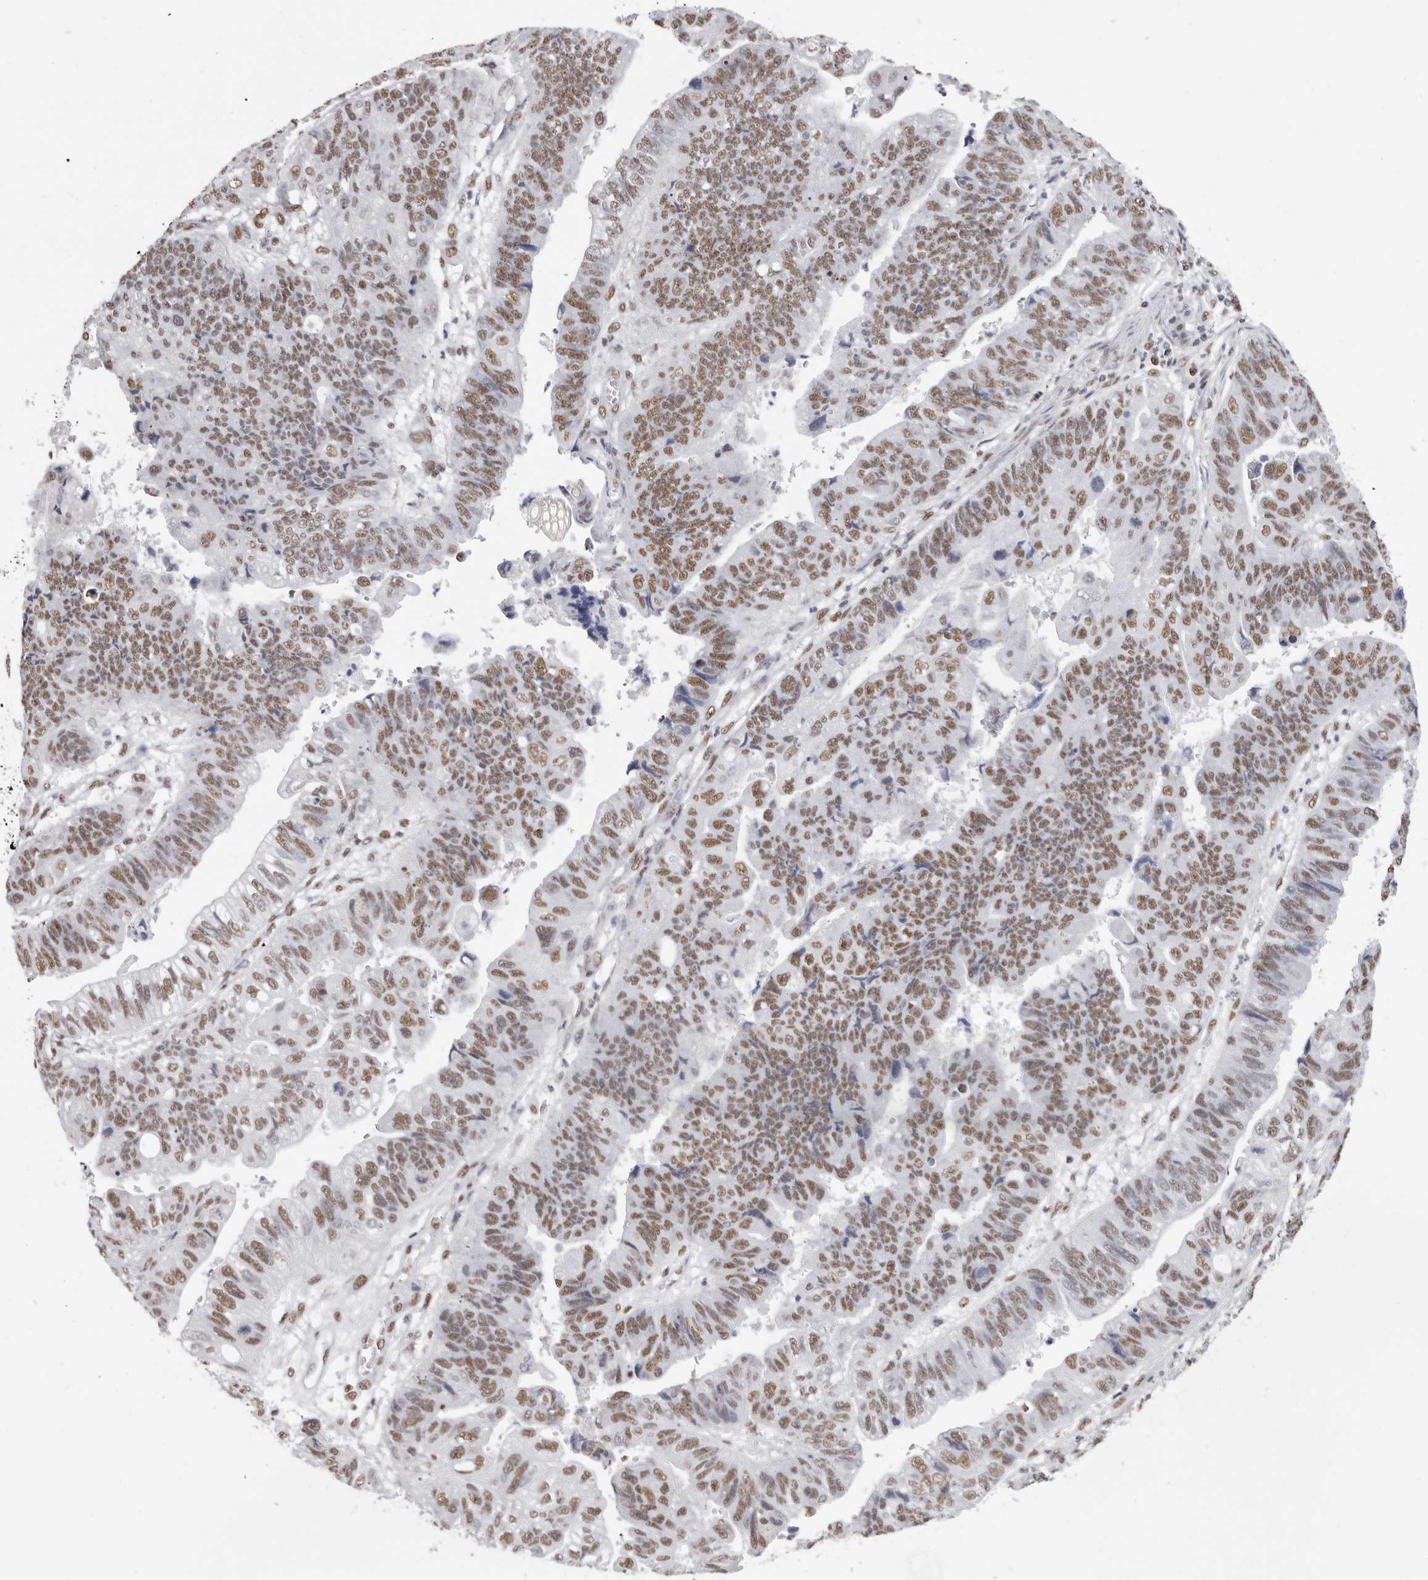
{"staining": {"intensity": "moderate", "quantity": ">75%", "location": "nuclear"}, "tissue": "stomach cancer", "cell_type": "Tumor cells", "image_type": "cancer", "snomed": [{"axis": "morphology", "description": "Adenocarcinoma, NOS"}, {"axis": "topography", "description": "Stomach"}], "caption": "Immunohistochemical staining of human stomach adenocarcinoma exhibits moderate nuclear protein staining in about >75% of tumor cells.", "gene": "SCAF4", "patient": {"sex": "male", "age": 59}}